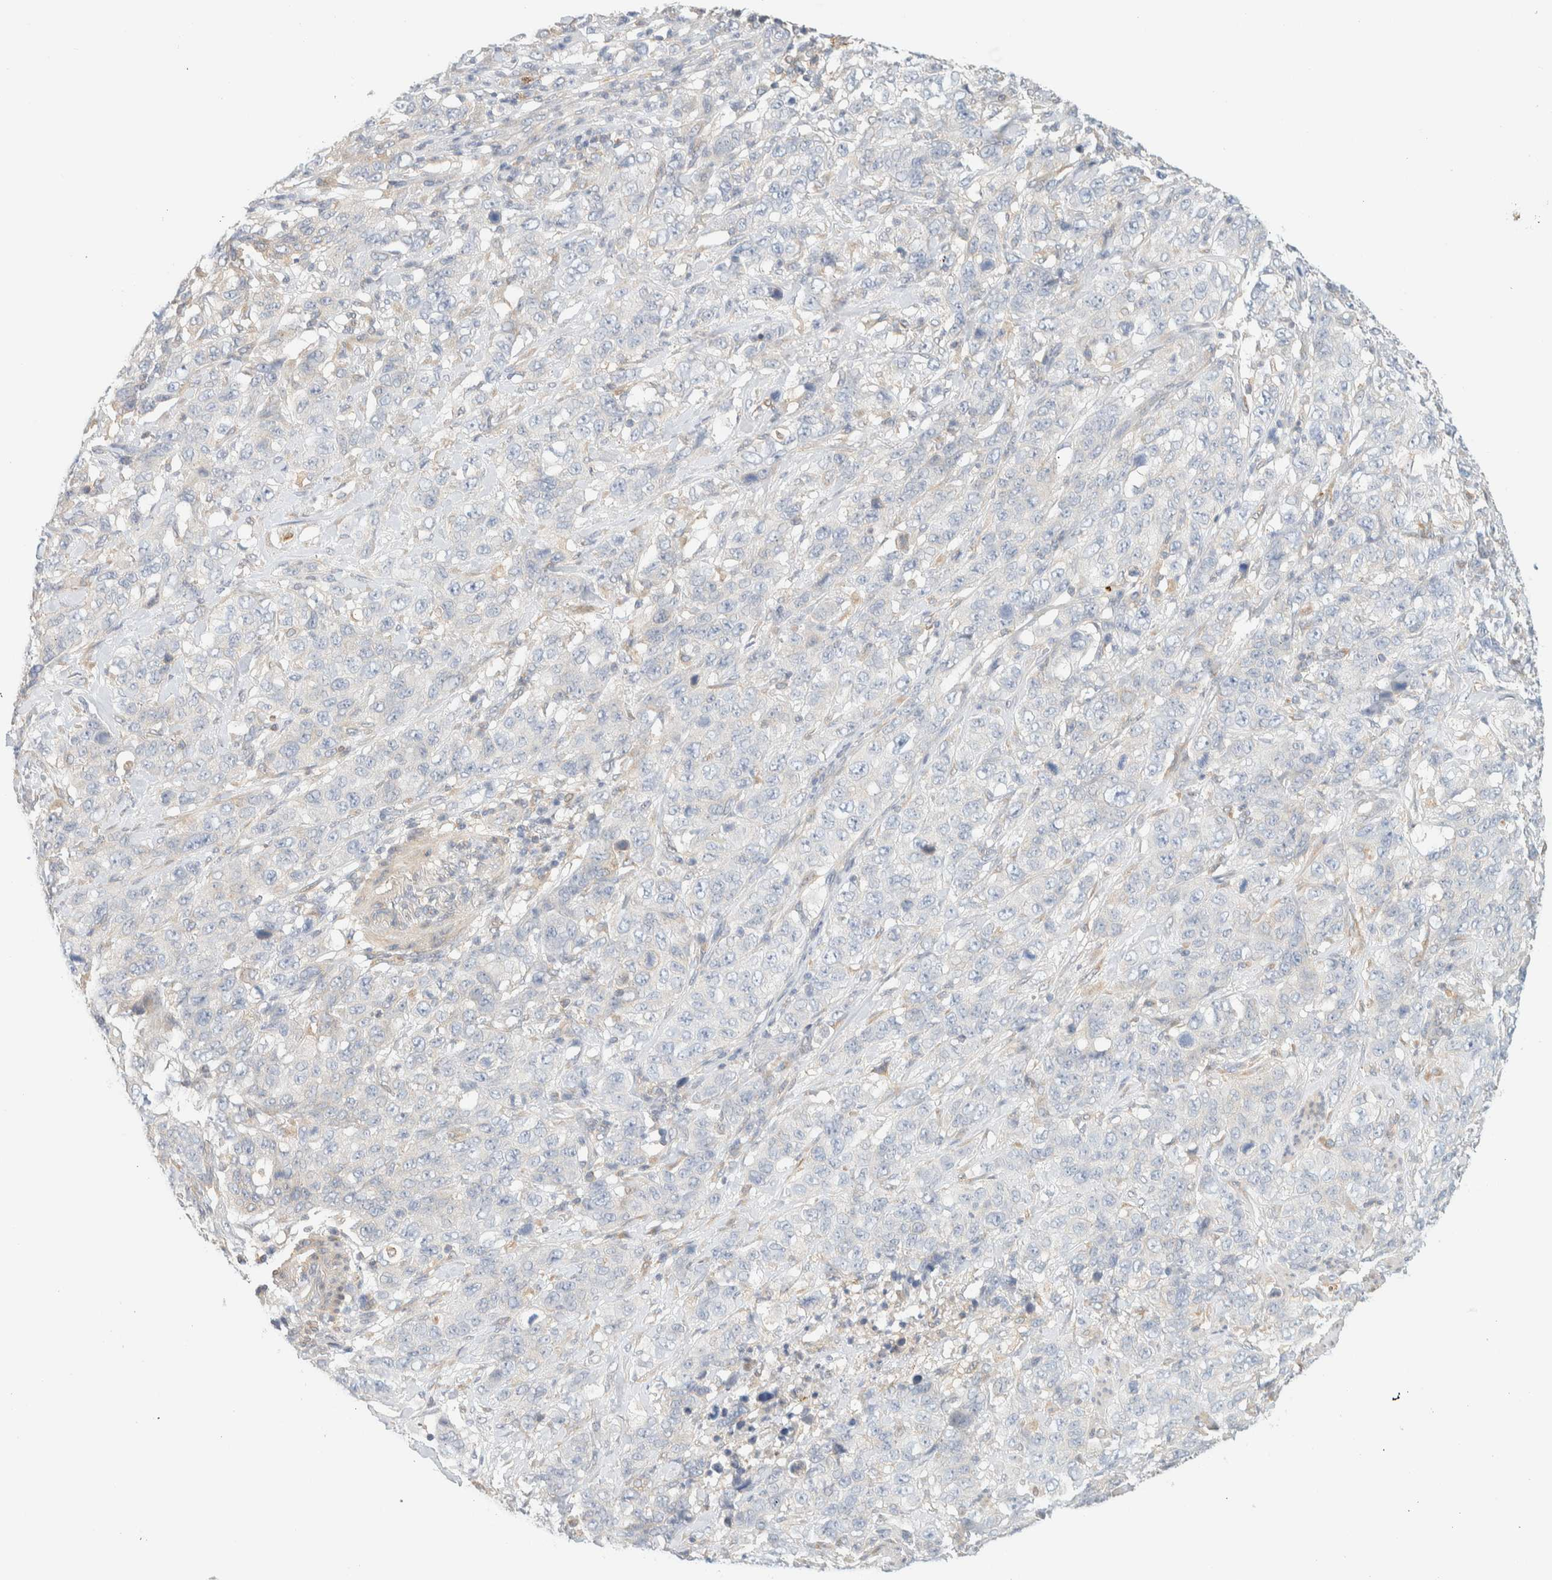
{"staining": {"intensity": "negative", "quantity": "none", "location": "none"}, "tissue": "stomach cancer", "cell_type": "Tumor cells", "image_type": "cancer", "snomed": [{"axis": "morphology", "description": "Adenocarcinoma, NOS"}, {"axis": "topography", "description": "Stomach"}], "caption": "Tumor cells are negative for brown protein staining in stomach adenocarcinoma.", "gene": "NT5C", "patient": {"sex": "male", "age": 48}}